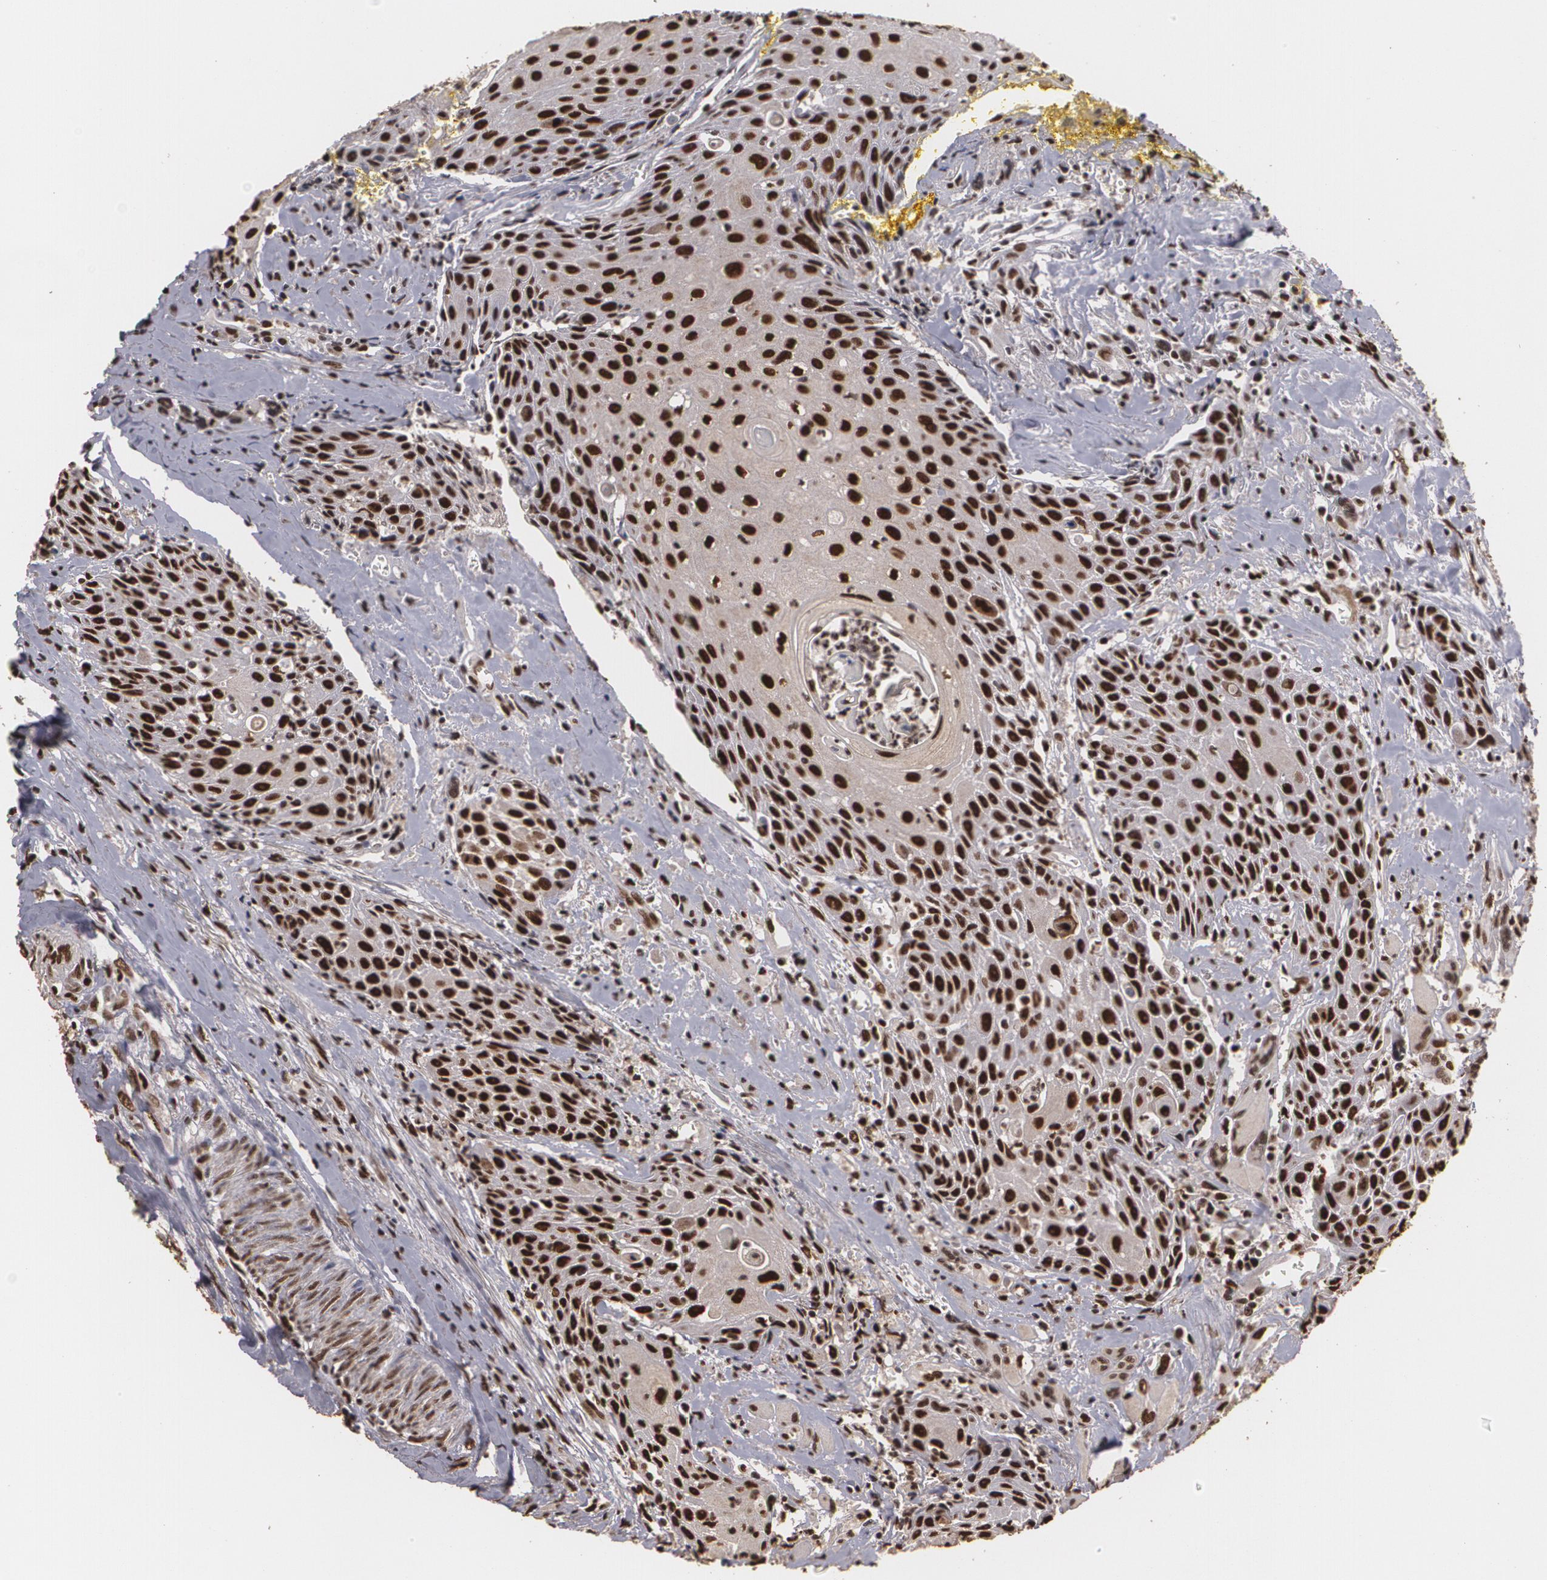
{"staining": {"intensity": "strong", "quantity": ">75%", "location": "nuclear"}, "tissue": "head and neck cancer", "cell_type": "Tumor cells", "image_type": "cancer", "snomed": [{"axis": "morphology", "description": "Squamous cell carcinoma, NOS"}, {"axis": "topography", "description": "Oral tissue"}, {"axis": "topography", "description": "Head-Neck"}], "caption": "About >75% of tumor cells in human head and neck cancer (squamous cell carcinoma) display strong nuclear protein staining as visualized by brown immunohistochemical staining.", "gene": "RCOR1", "patient": {"sex": "female", "age": 82}}